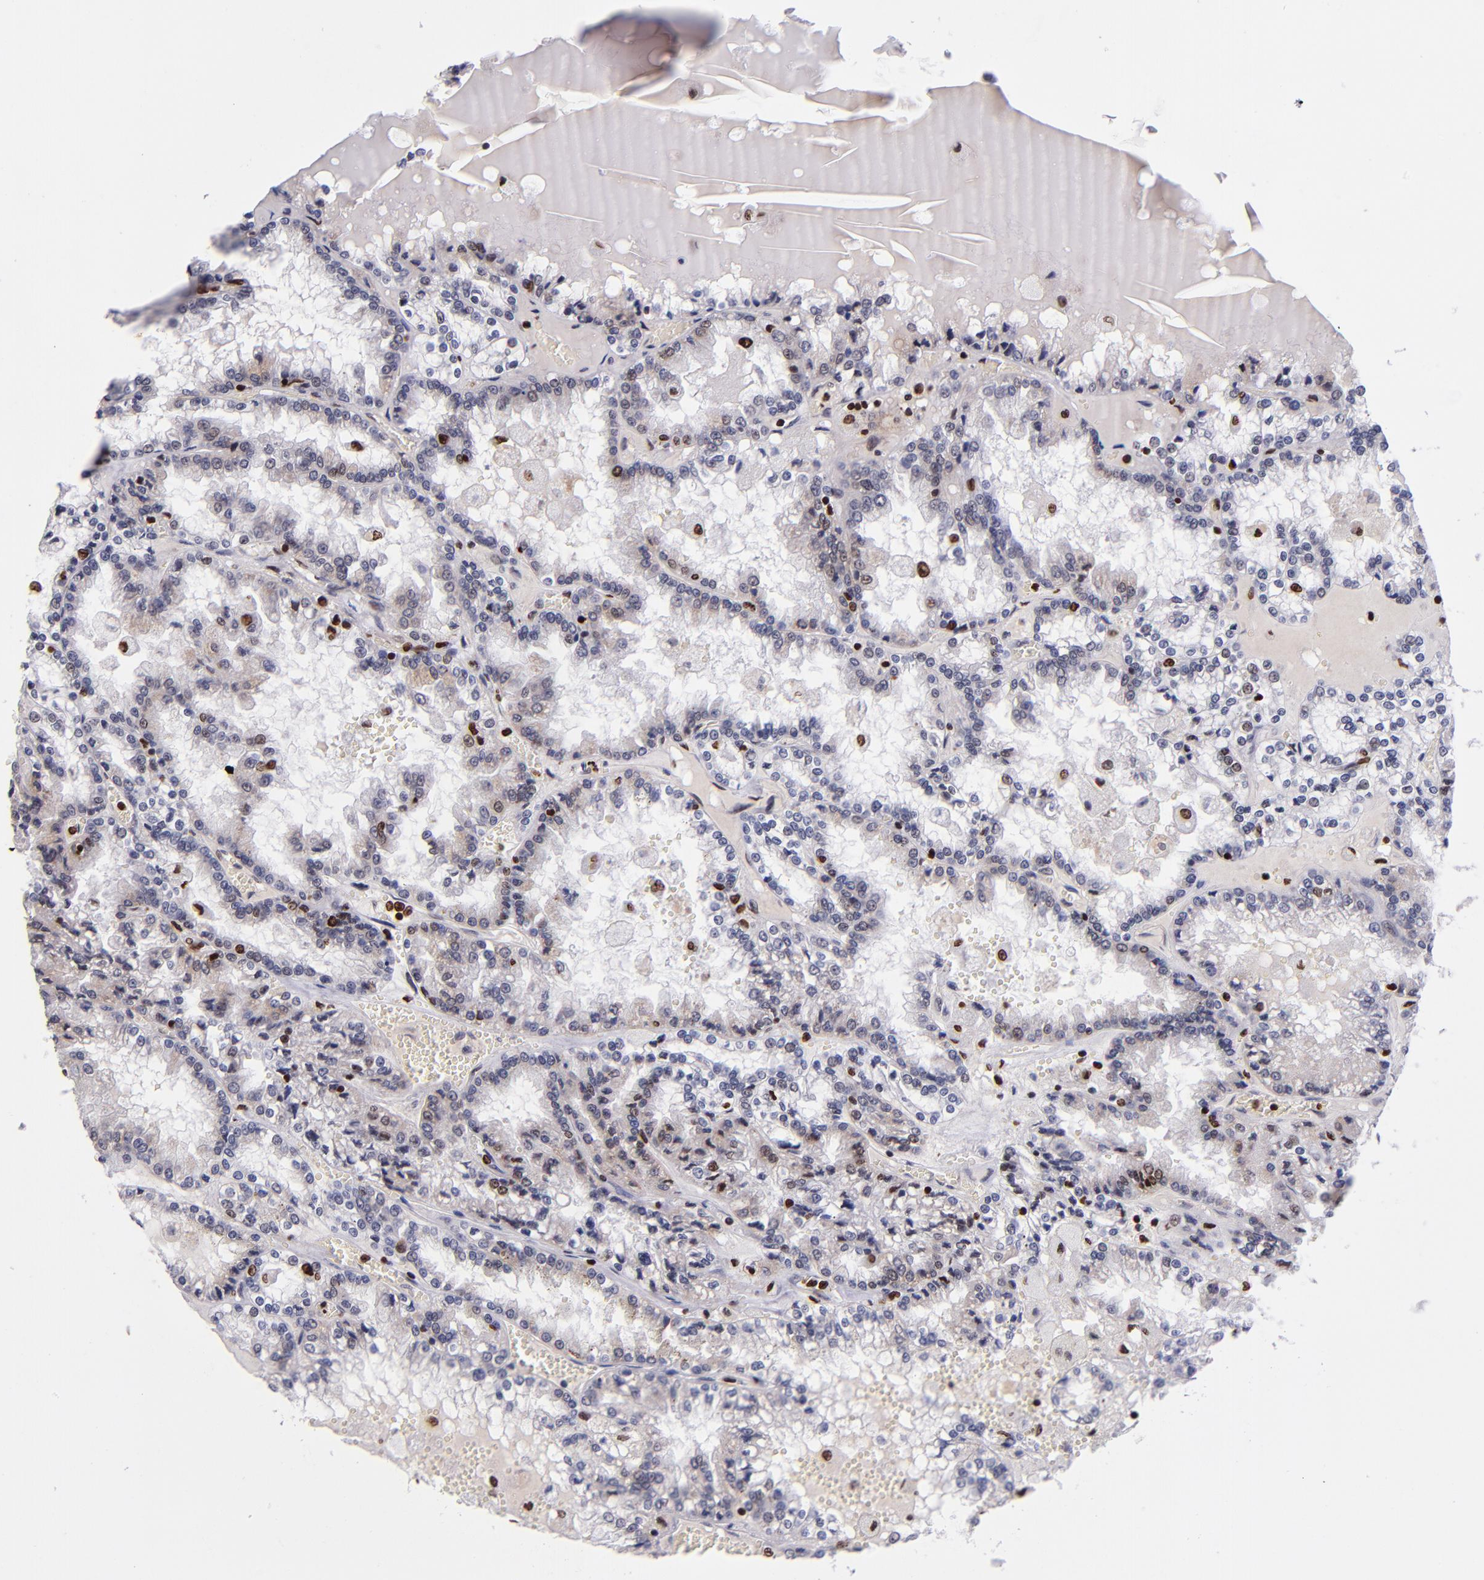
{"staining": {"intensity": "moderate", "quantity": "<25%", "location": "nuclear"}, "tissue": "renal cancer", "cell_type": "Tumor cells", "image_type": "cancer", "snomed": [{"axis": "morphology", "description": "Adenocarcinoma, NOS"}, {"axis": "topography", "description": "Kidney"}], "caption": "IHC photomicrograph of human renal adenocarcinoma stained for a protein (brown), which shows low levels of moderate nuclear staining in about <25% of tumor cells.", "gene": "CDKL5", "patient": {"sex": "female", "age": 56}}